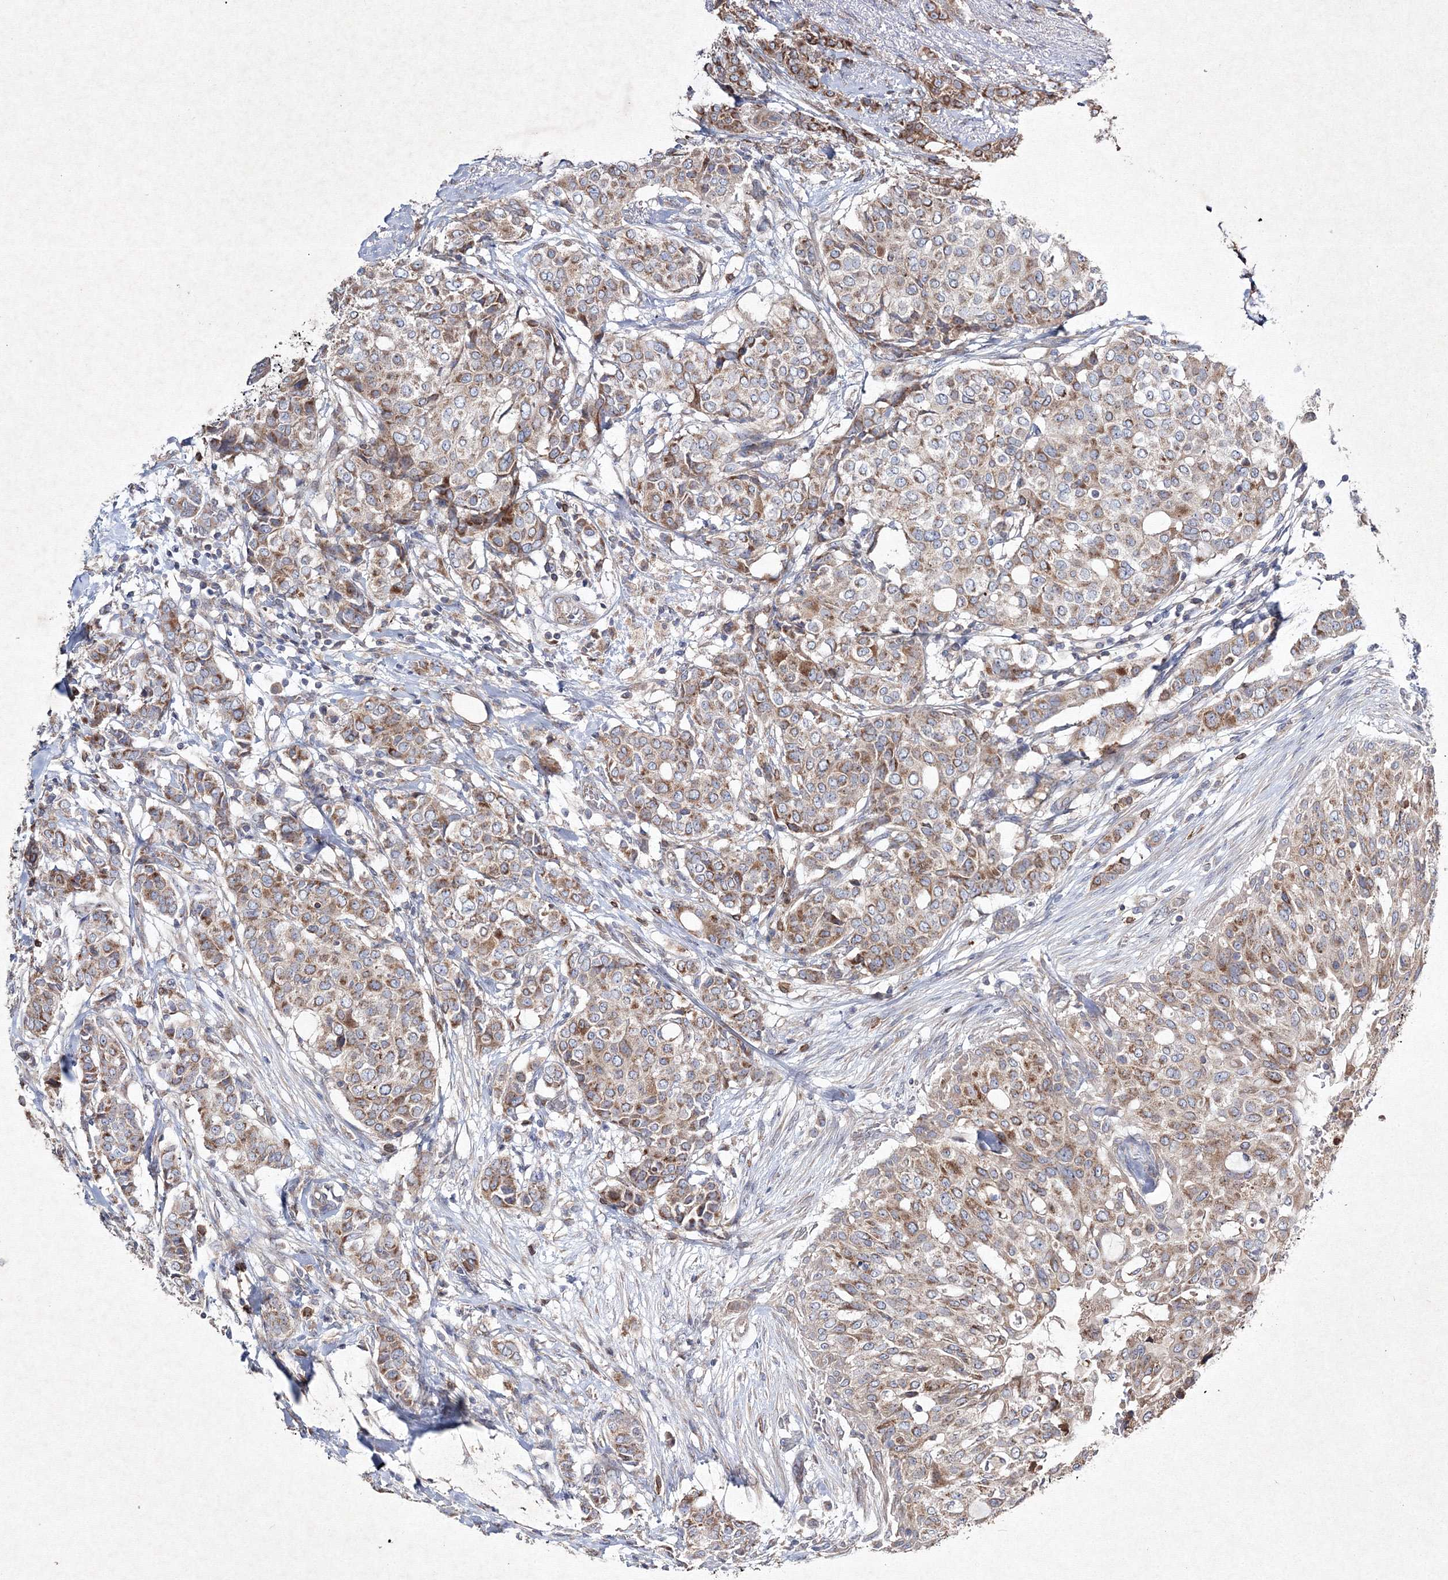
{"staining": {"intensity": "moderate", "quantity": ">75%", "location": "cytoplasmic/membranous"}, "tissue": "breast cancer", "cell_type": "Tumor cells", "image_type": "cancer", "snomed": [{"axis": "morphology", "description": "Lobular carcinoma"}, {"axis": "topography", "description": "Breast"}], "caption": "A micrograph of breast lobular carcinoma stained for a protein reveals moderate cytoplasmic/membranous brown staining in tumor cells.", "gene": "GFM1", "patient": {"sex": "female", "age": 51}}